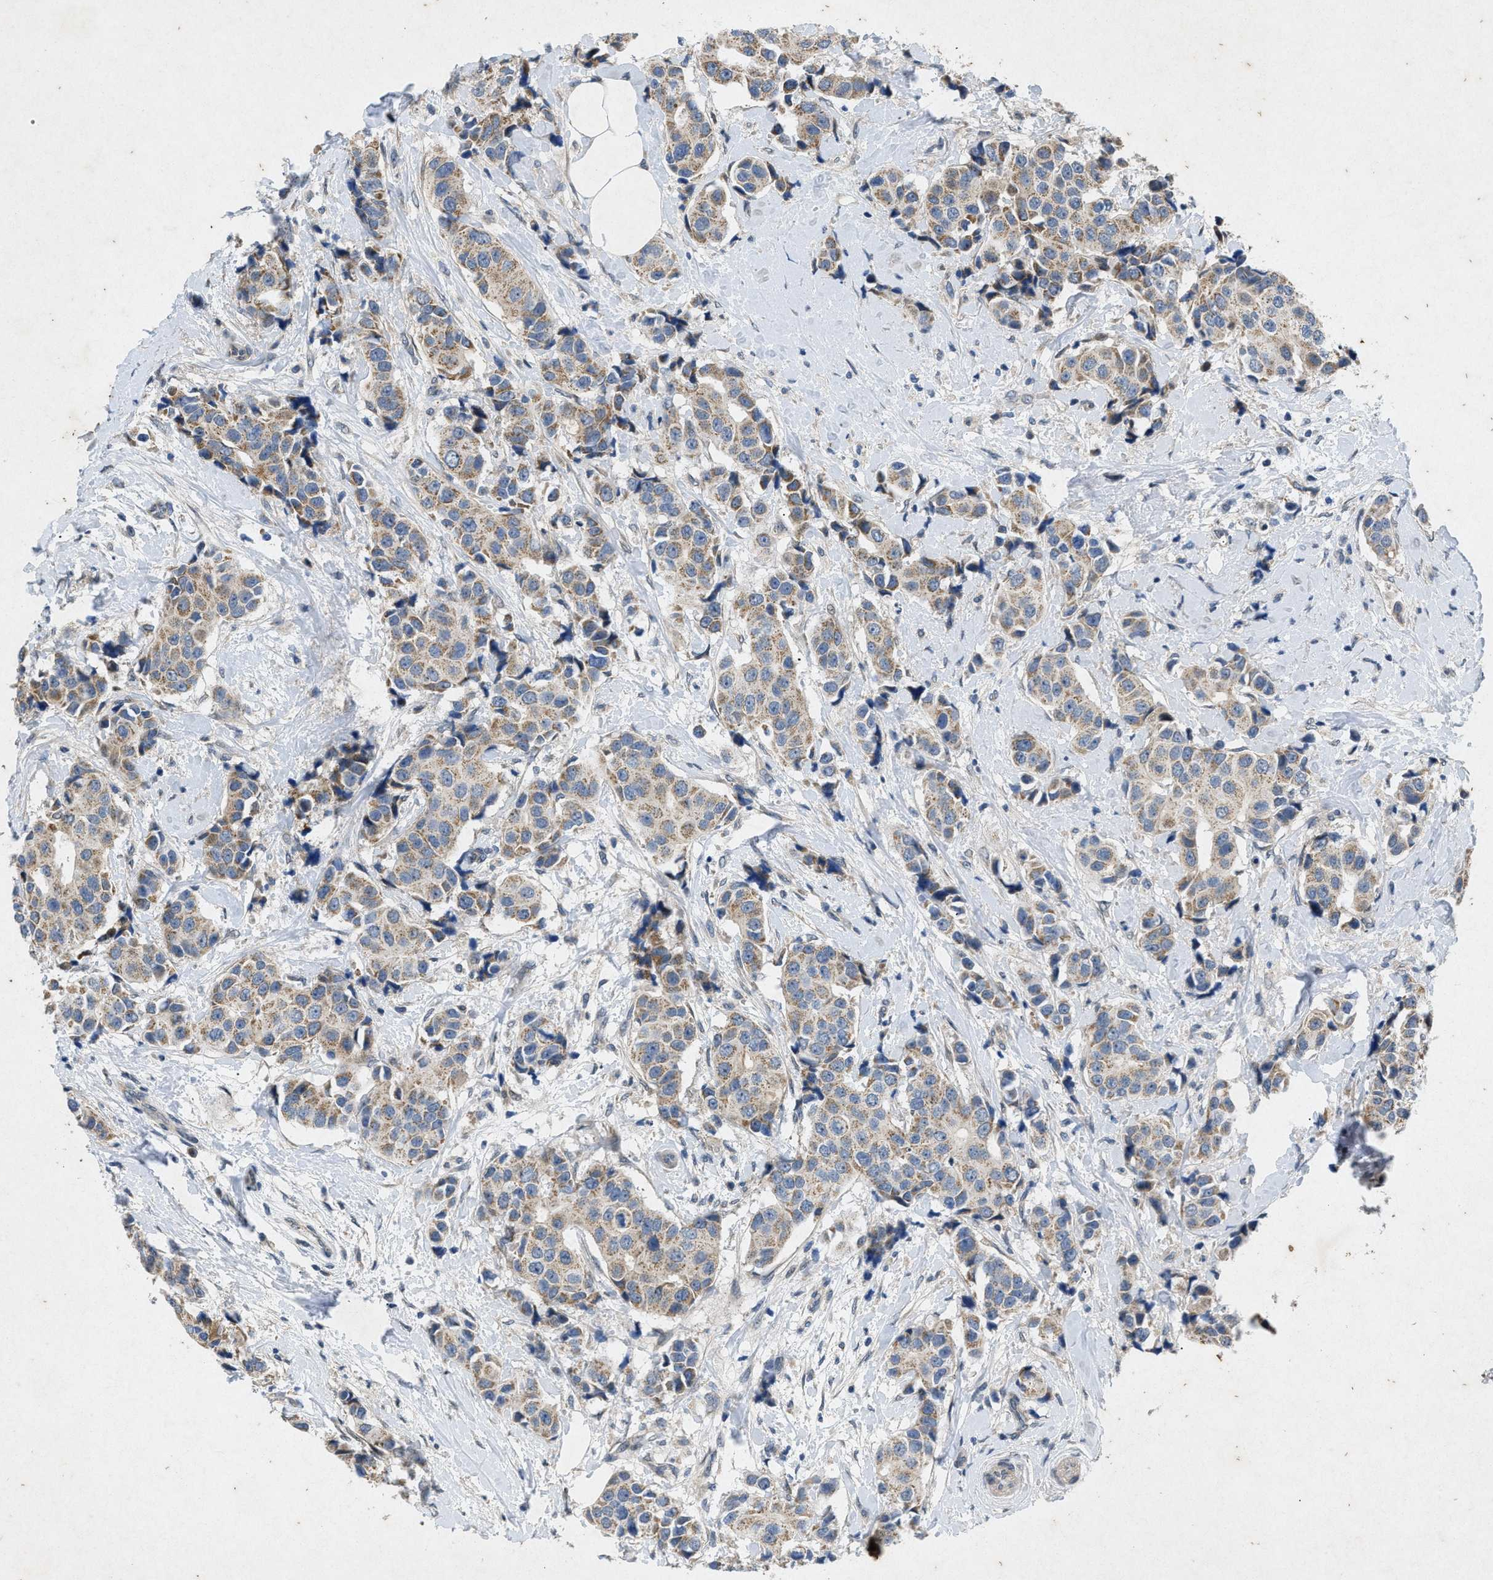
{"staining": {"intensity": "moderate", "quantity": ">75%", "location": "cytoplasmic/membranous"}, "tissue": "breast cancer", "cell_type": "Tumor cells", "image_type": "cancer", "snomed": [{"axis": "morphology", "description": "Normal tissue, NOS"}, {"axis": "morphology", "description": "Duct carcinoma"}, {"axis": "topography", "description": "Breast"}], "caption": "IHC image of neoplastic tissue: human breast cancer (intraductal carcinoma) stained using IHC shows medium levels of moderate protein expression localized specifically in the cytoplasmic/membranous of tumor cells, appearing as a cytoplasmic/membranous brown color.", "gene": "PRKG2", "patient": {"sex": "female", "age": 39}}